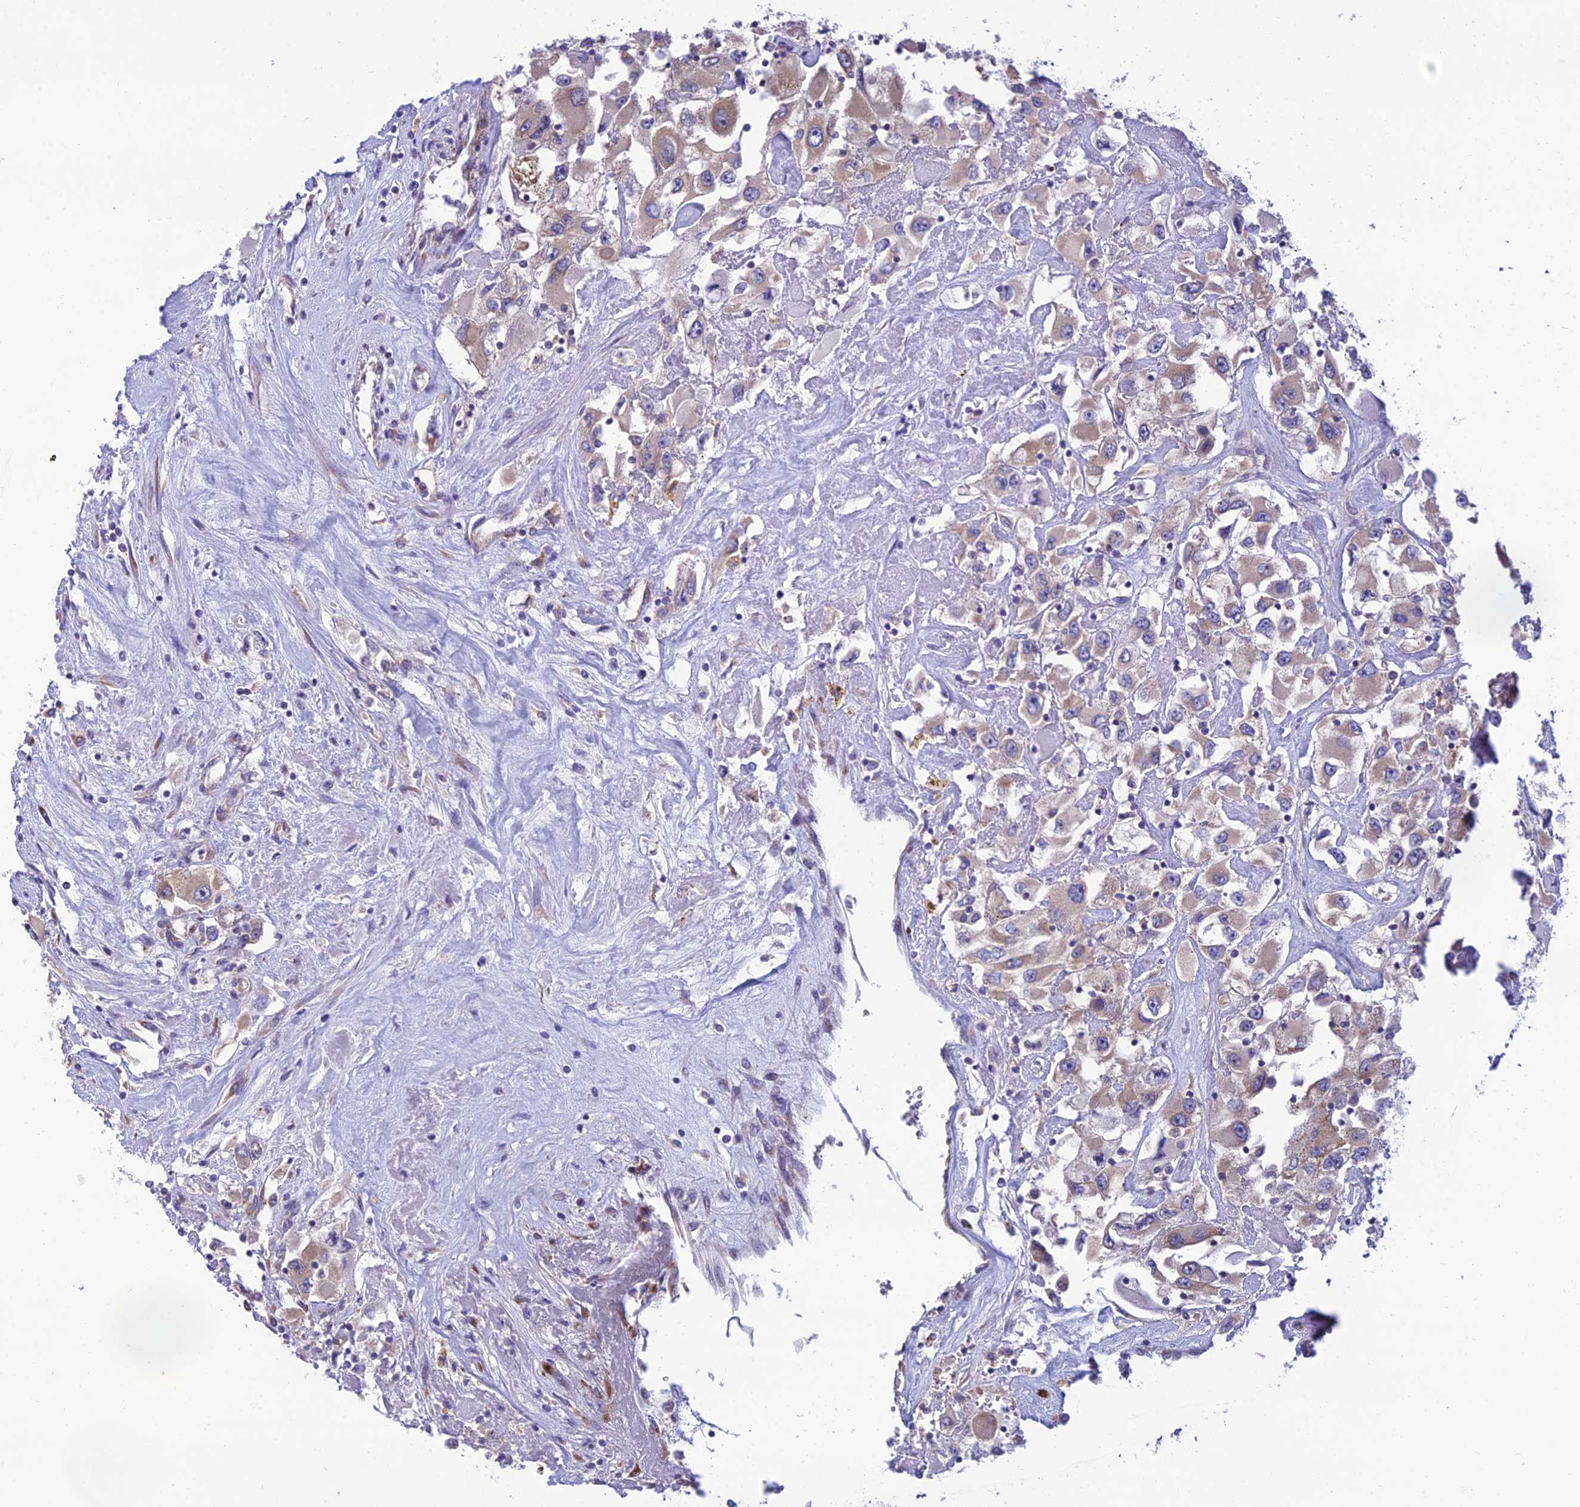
{"staining": {"intensity": "weak", "quantity": ">75%", "location": "cytoplasmic/membranous"}, "tissue": "renal cancer", "cell_type": "Tumor cells", "image_type": "cancer", "snomed": [{"axis": "morphology", "description": "Adenocarcinoma, NOS"}, {"axis": "topography", "description": "Kidney"}], "caption": "The photomicrograph reveals a brown stain indicating the presence of a protein in the cytoplasmic/membranous of tumor cells in renal adenocarcinoma.", "gene": "CLCN7", "patient": {"sex": "female", "age": 52}}